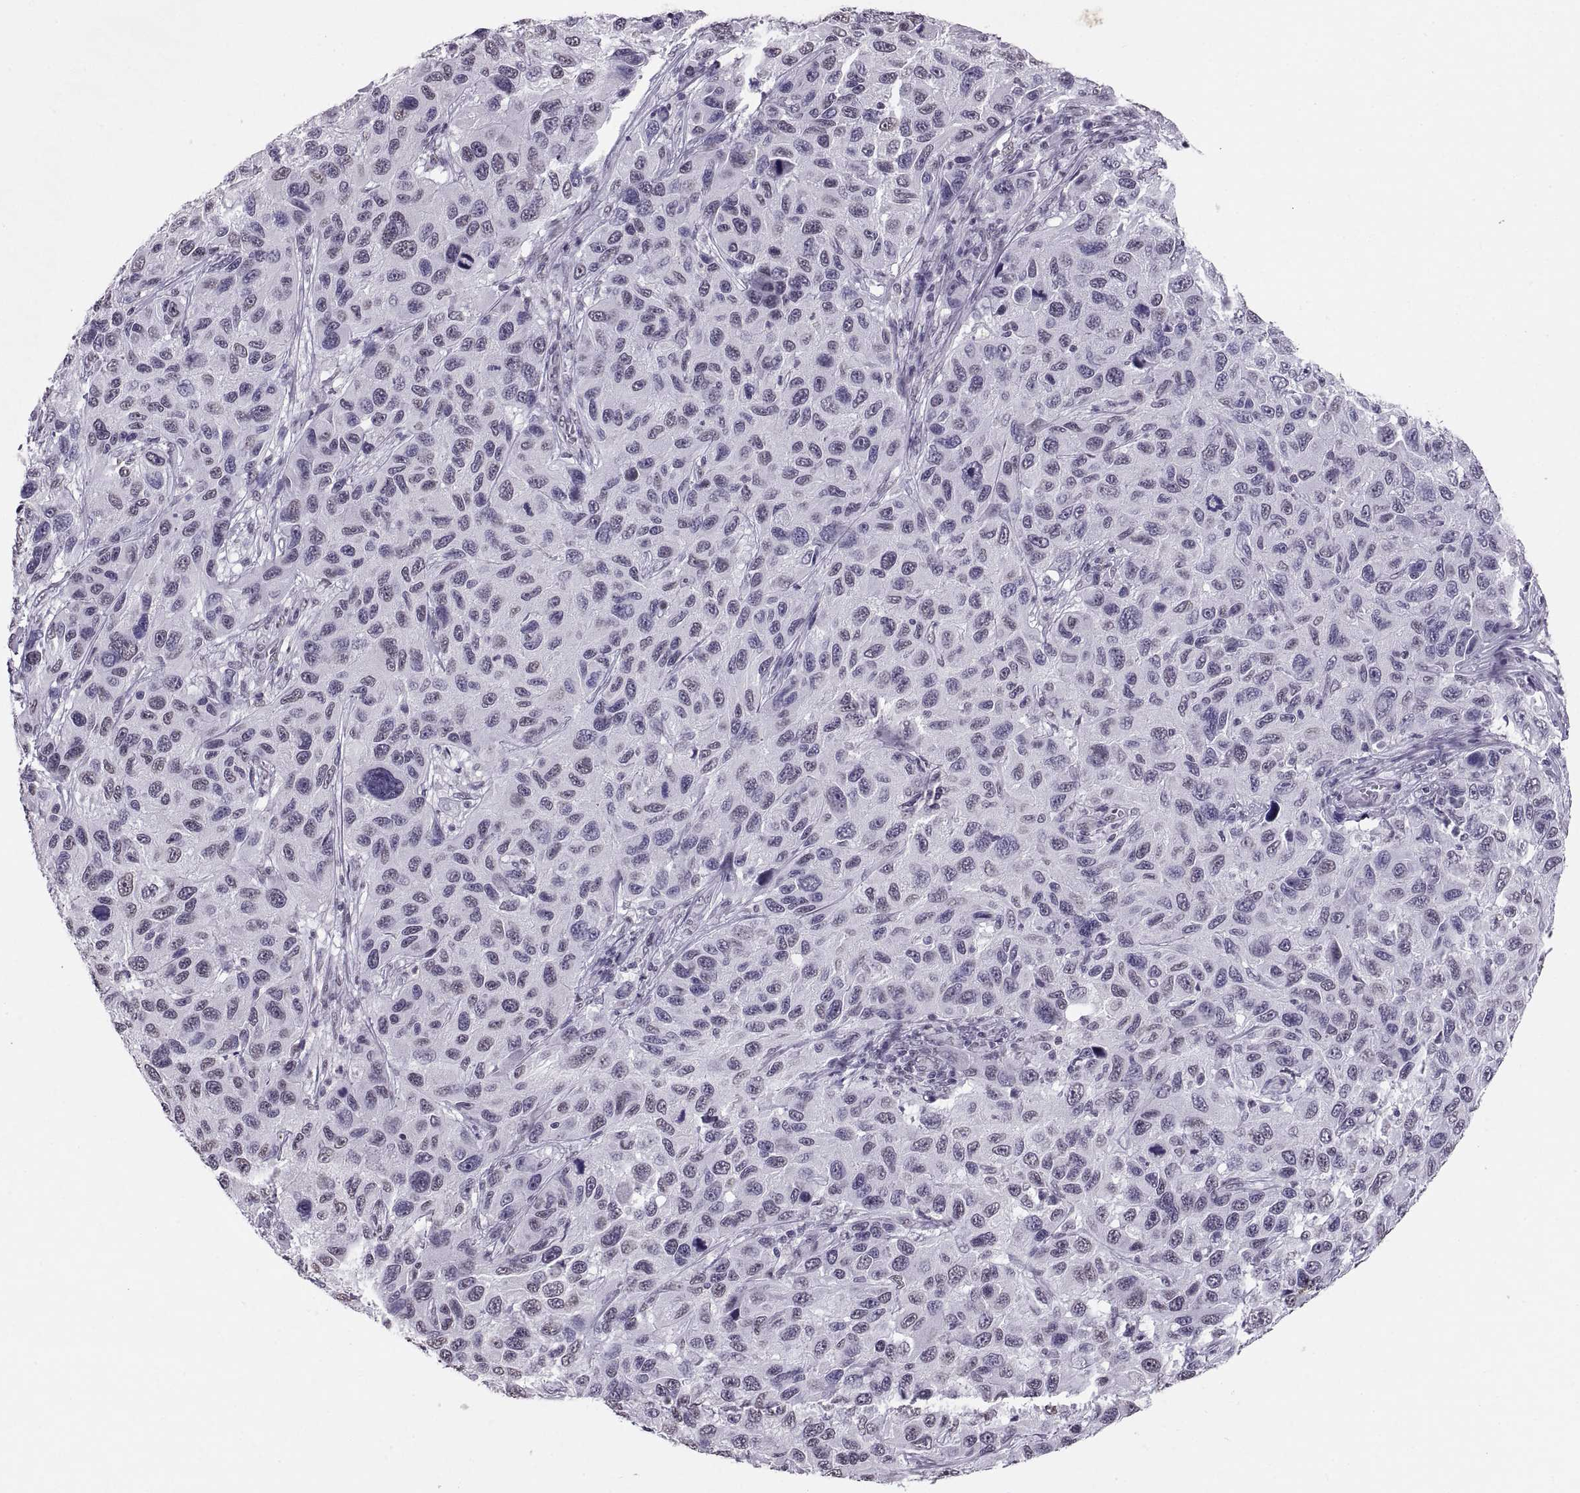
{"staining": {"intensity": "negative", "quantity": "none", "location": "none"}, "tissue": "melanoma", "cell_type": "Tumor cells", "image_type": "cancer", "snomed": [{"axis": "morphology", "description": "Malignant melanoma, NOS"}, {"axis": "topography", "description": "Skin"}], "caption": "High magnification brightfield microscopy of malignant melanoma stained with DAB (brown) and counterstained with hematoxylin (blue): tumor cells show no significant expression. Brightfield microscopy of immunohistochemistry stained with DAB (3,3'-diaminobenzidine) (brown) and hematoxylin (blue), captured at high magnification.", "gene": "CARTPT", "patient": {"sex": "male", "age": 53}}